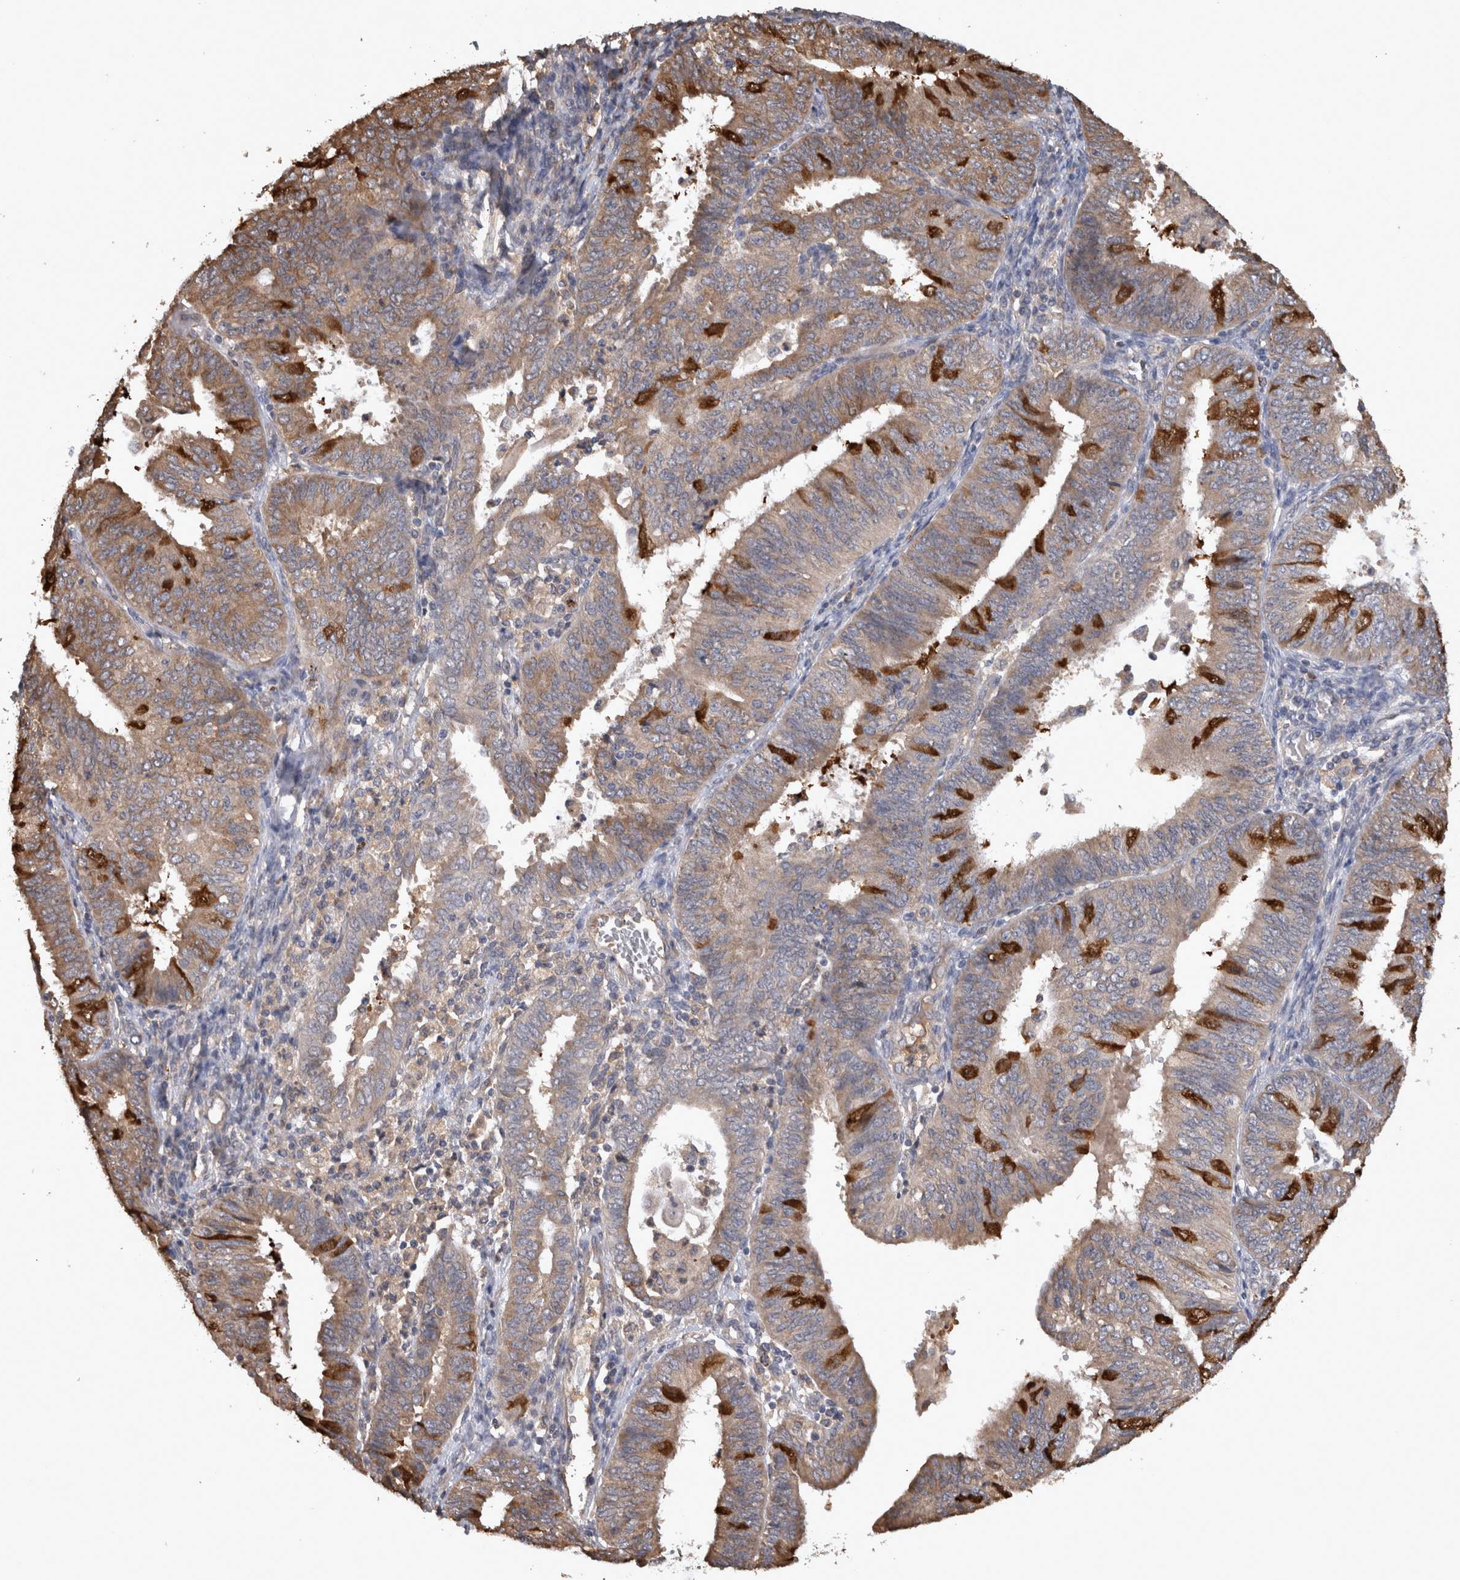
{"staining": {"intensity": "strong", "quantity": "<25%", "location": "cytoplasmic/membranous"}, "tissue": "endometrial cancer", "cell_type": "Tumor cells", "image_type": "cancer", "snomed": [{"axis": "morphology", "description": "Adenocarcinoma, NOS"}, {"axis": "topography", "description": "Endometrium"}], "caption": "Strong cytoplasmic/membranous protein staining is present in about <25% of tumor cells in endometrial adenocarcinoma.", "gene": "TMED7", "patient": {"sex": "female", "age": 58}}